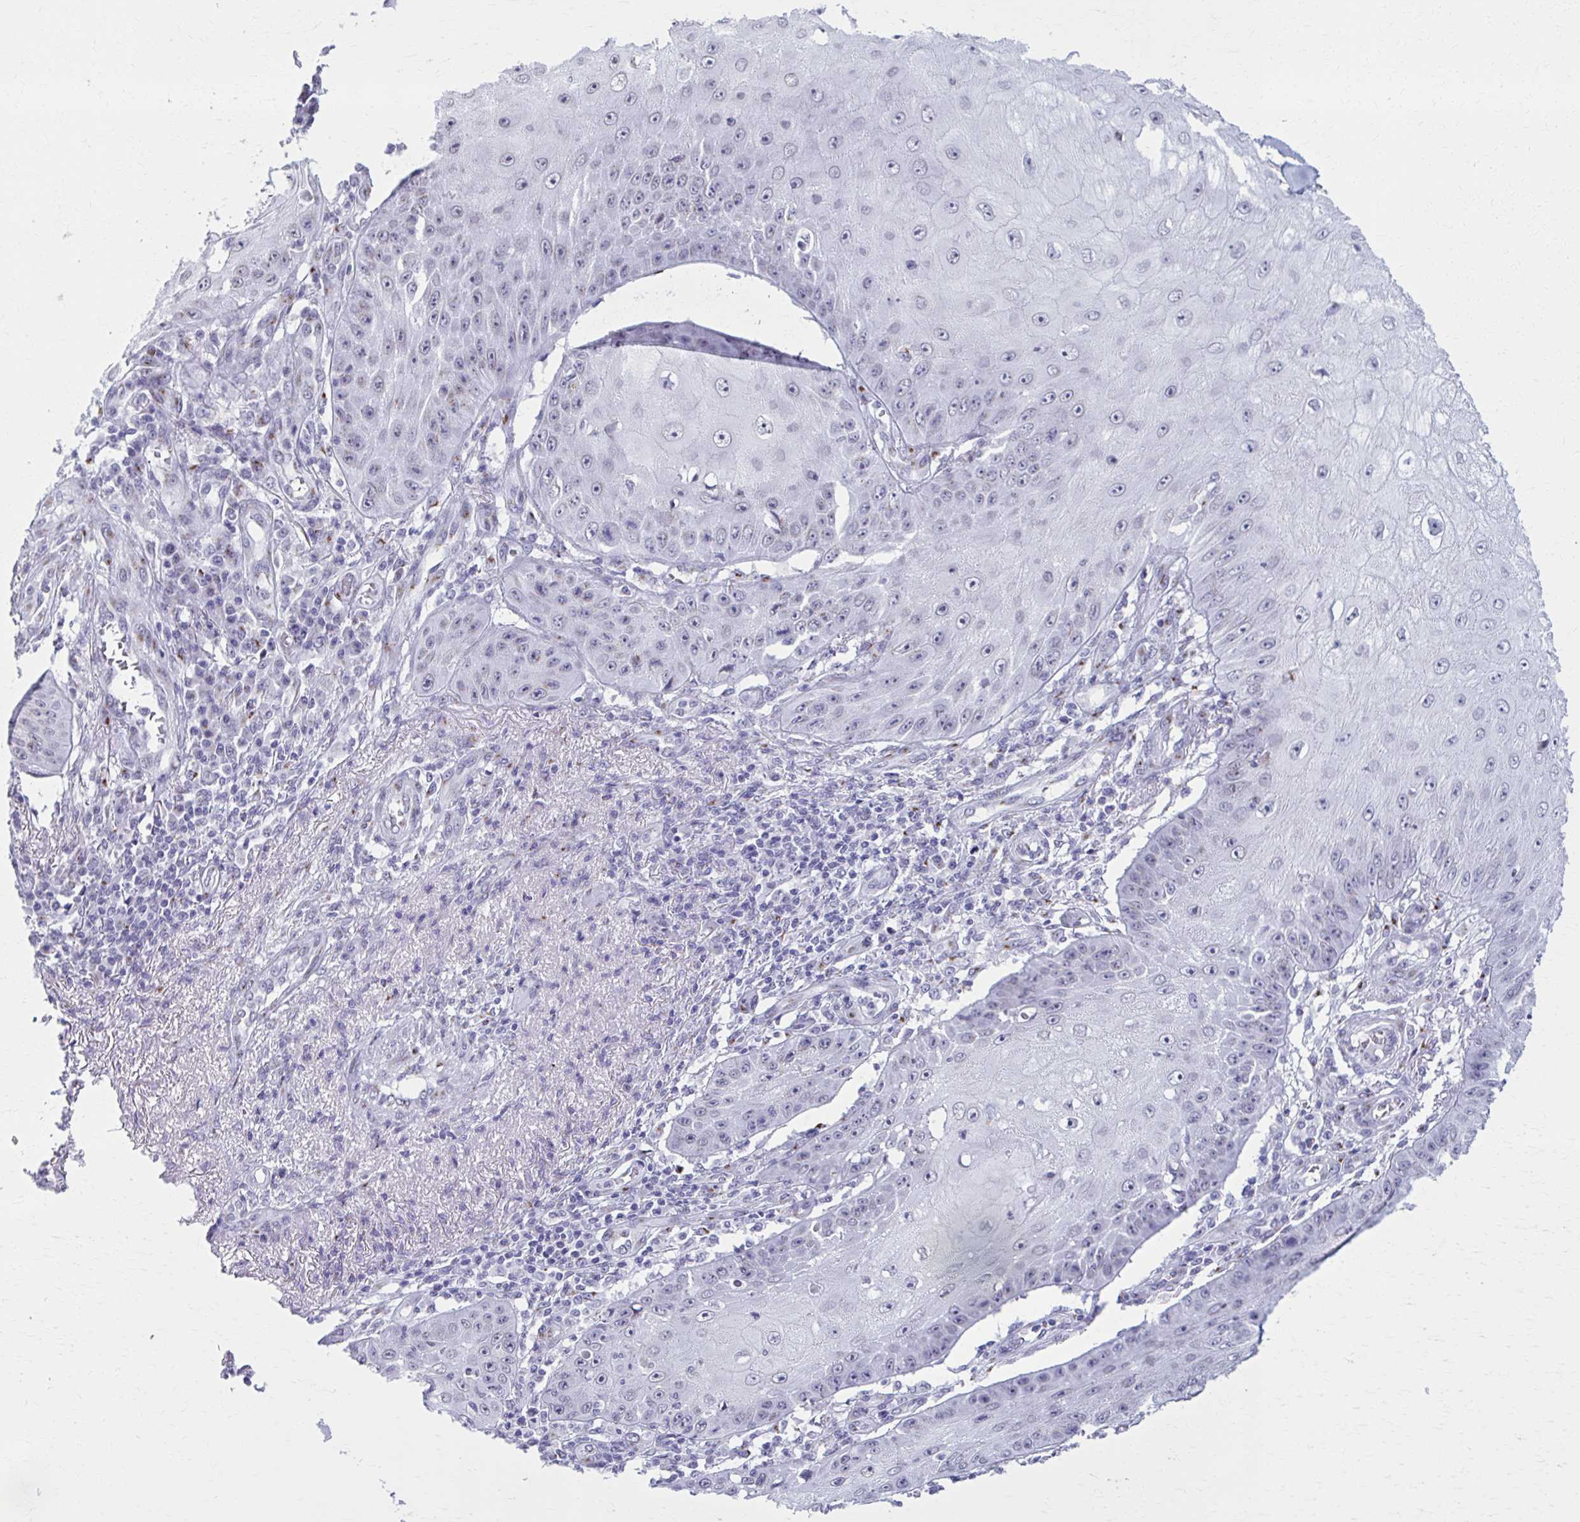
{"staining": {"intensity": "weak", "quantity": "<25%", "location": "cytoplasmic/membranous"}, "tissue": "skin cancer", "cell_type": "Tumor cells", "image_type": "cancer", "snomed": [{"axis": "morphology", "description": "Squamous cell carcinoma, NOS"}, {"axis": "topography", "description": "Skin"}], "caption": "IHC image of human squamous cell carcinoma (skin) stained for a protein (brown), which demonstrates no positivity in tumor cells. (Immunohistochemistry (ihc), brightfield microscopy, high magnification).", "gene": "ZNF682", "patient": {"sex": "male", "age": 70}}